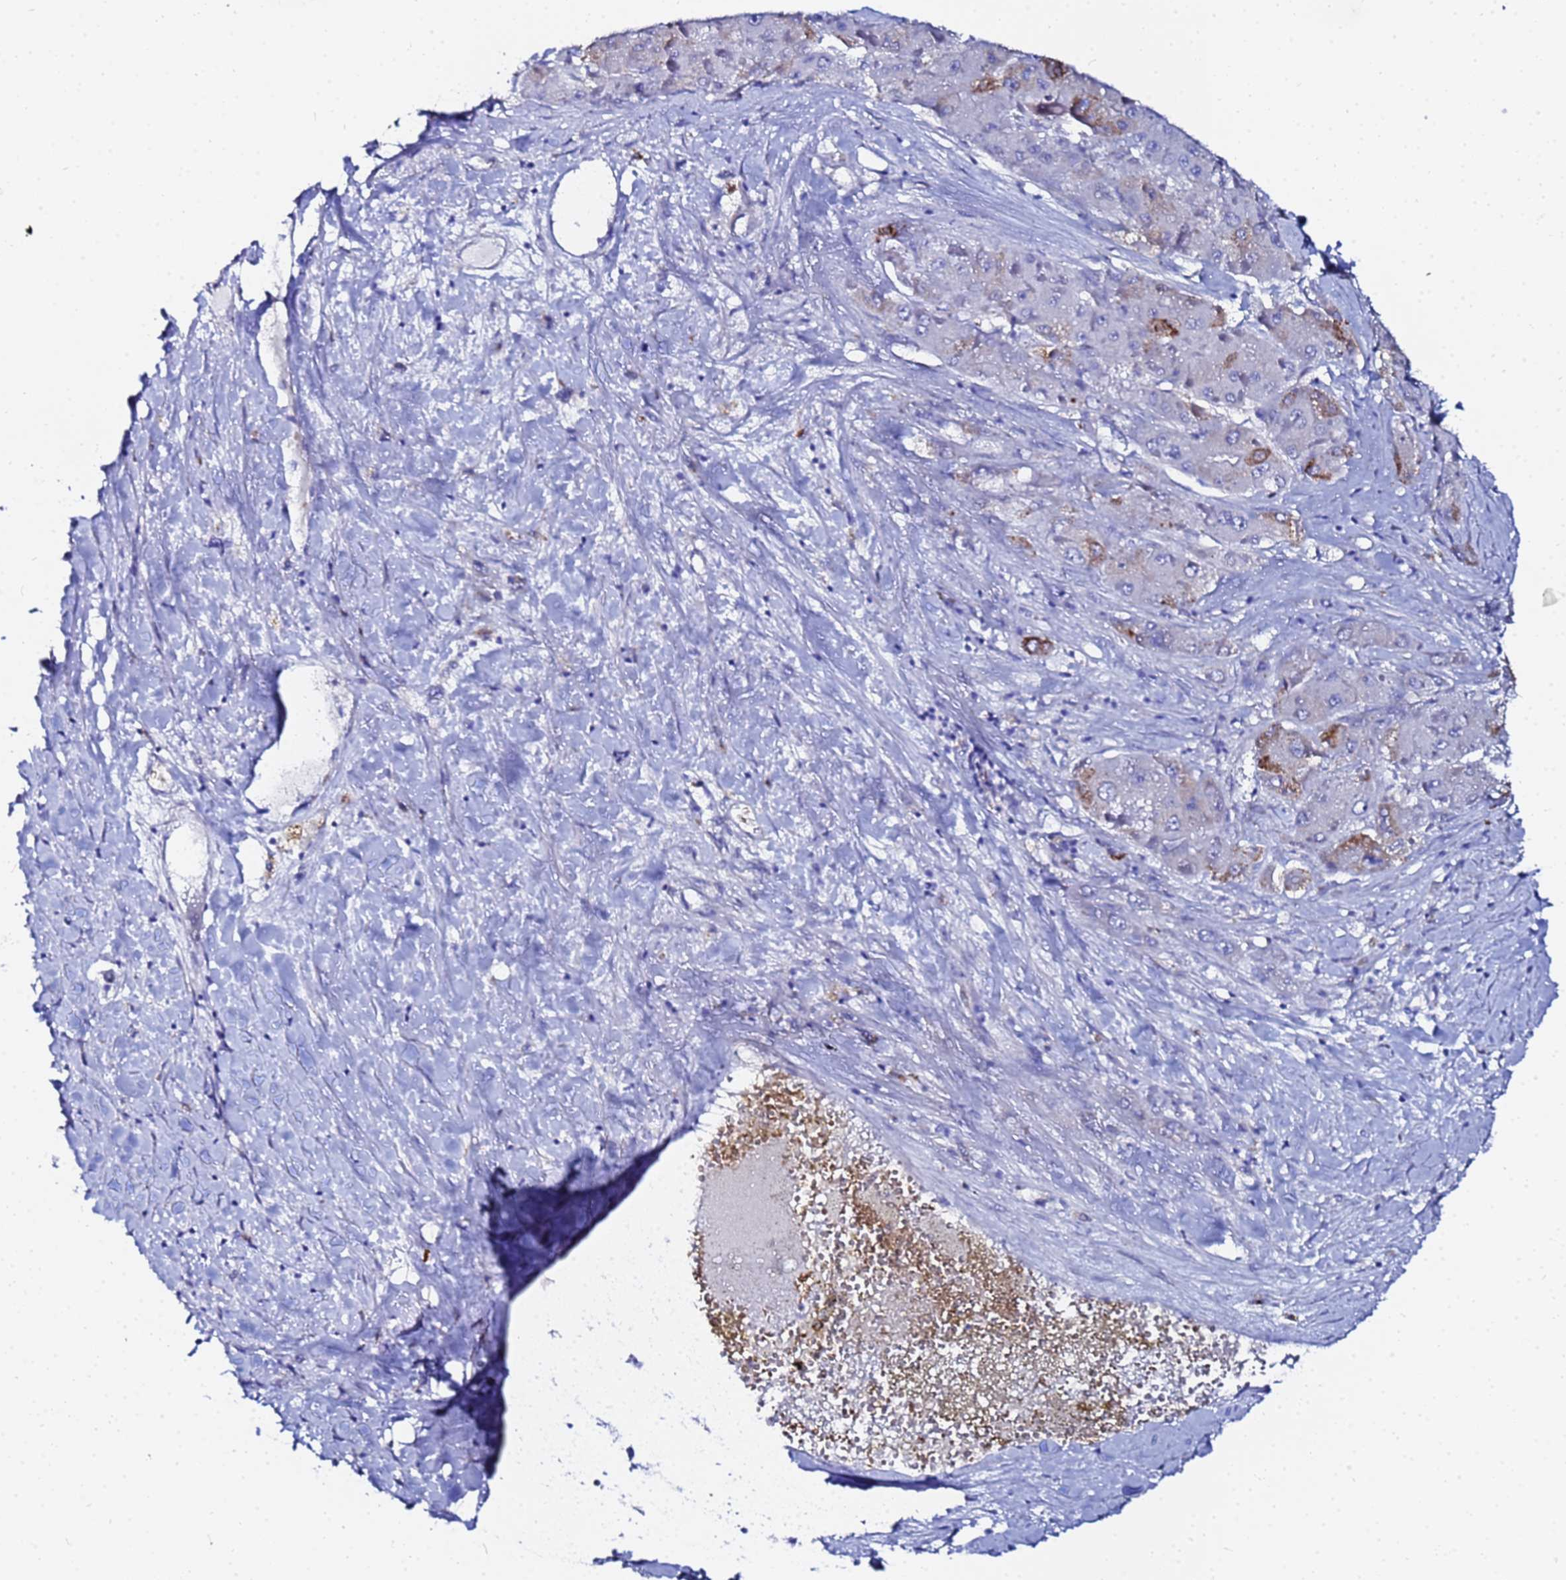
{"staining": {"intensity": "moderate", "quantity": "<25%", "location": "cytoplasmic/membranous"}, "tissue": "liver cancer", "cell_type": "Tumor cells", "image_type": "cancer", "snomed": [{"axis": "morphology", "description": "Carcinoma, Hepatocellular, NOS"}, {"axis": "topography", "description": "Liver"}], "caption": "About <25% of tumor cells in hepatocellular carcinoma (liver) demonstrate moderate cytoplasmic/membranous protein positivity as visualized by brown immunohistochemical staining.", "gene": "ZNF26", "patient": {"sex": "female", "age": 73}}